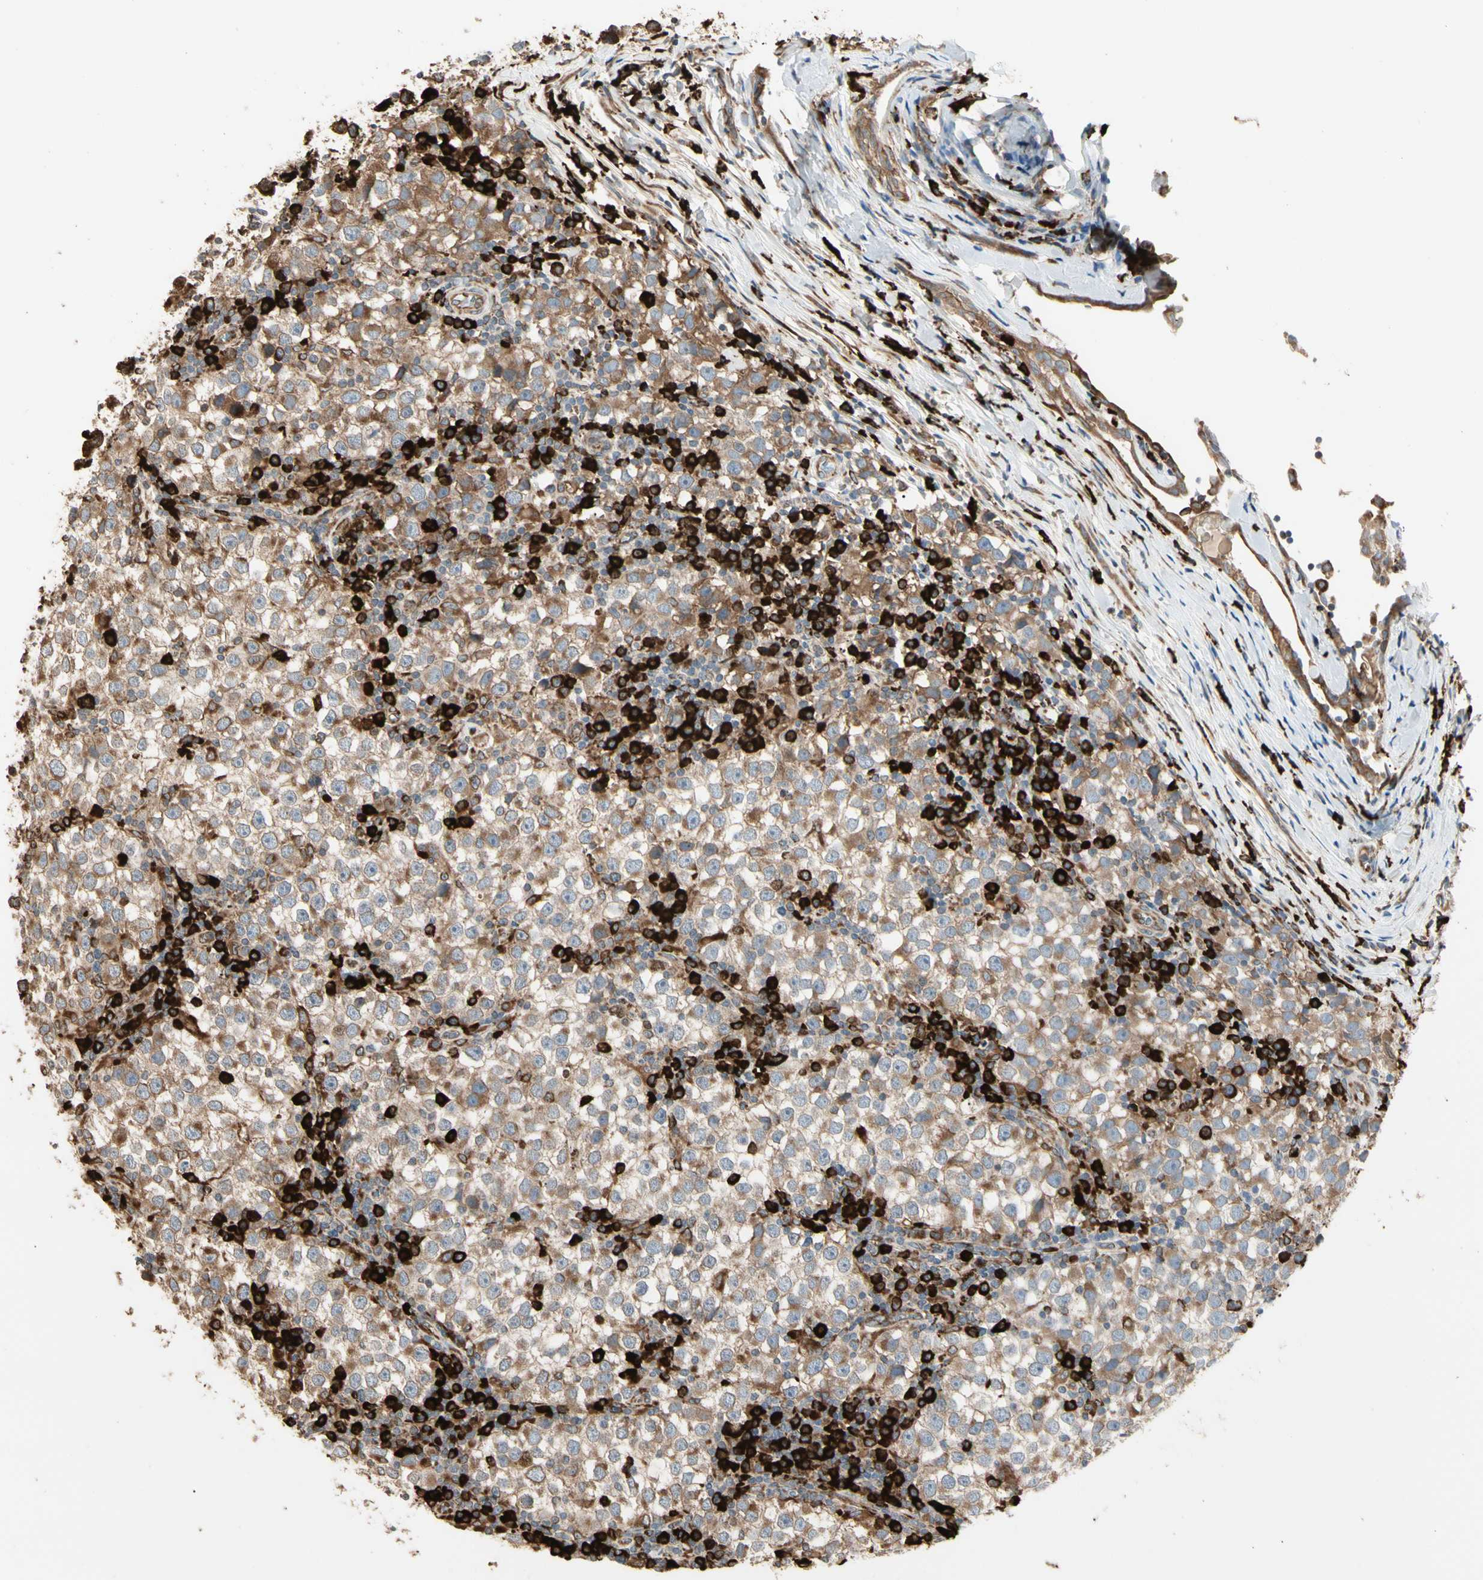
{"staining": {"intensity": "moderate", "quantity": ">75%", "location": "cytoplasmic/membranous"}, "tissue": "testis cancer", "cell_type": "Tumor cells", "image_type": "cancer", "snomed": [{"axis": "morphology", "description": "Seminoma, NOS"}, {"axis": "topography", "description": "Testis"}], "caption": "Testis cancer tissue reveals moderate cytoplasmic/membranous staining in approximately >75% of tumor cells, visualized by immunohistochemistry. Using DAB (brown) and hematoxylin (blue) stains, captured at high magnification using brightfield microscopy.", "gene": "HSP90B1", "patient": {"sex": "male", "age": 65}}